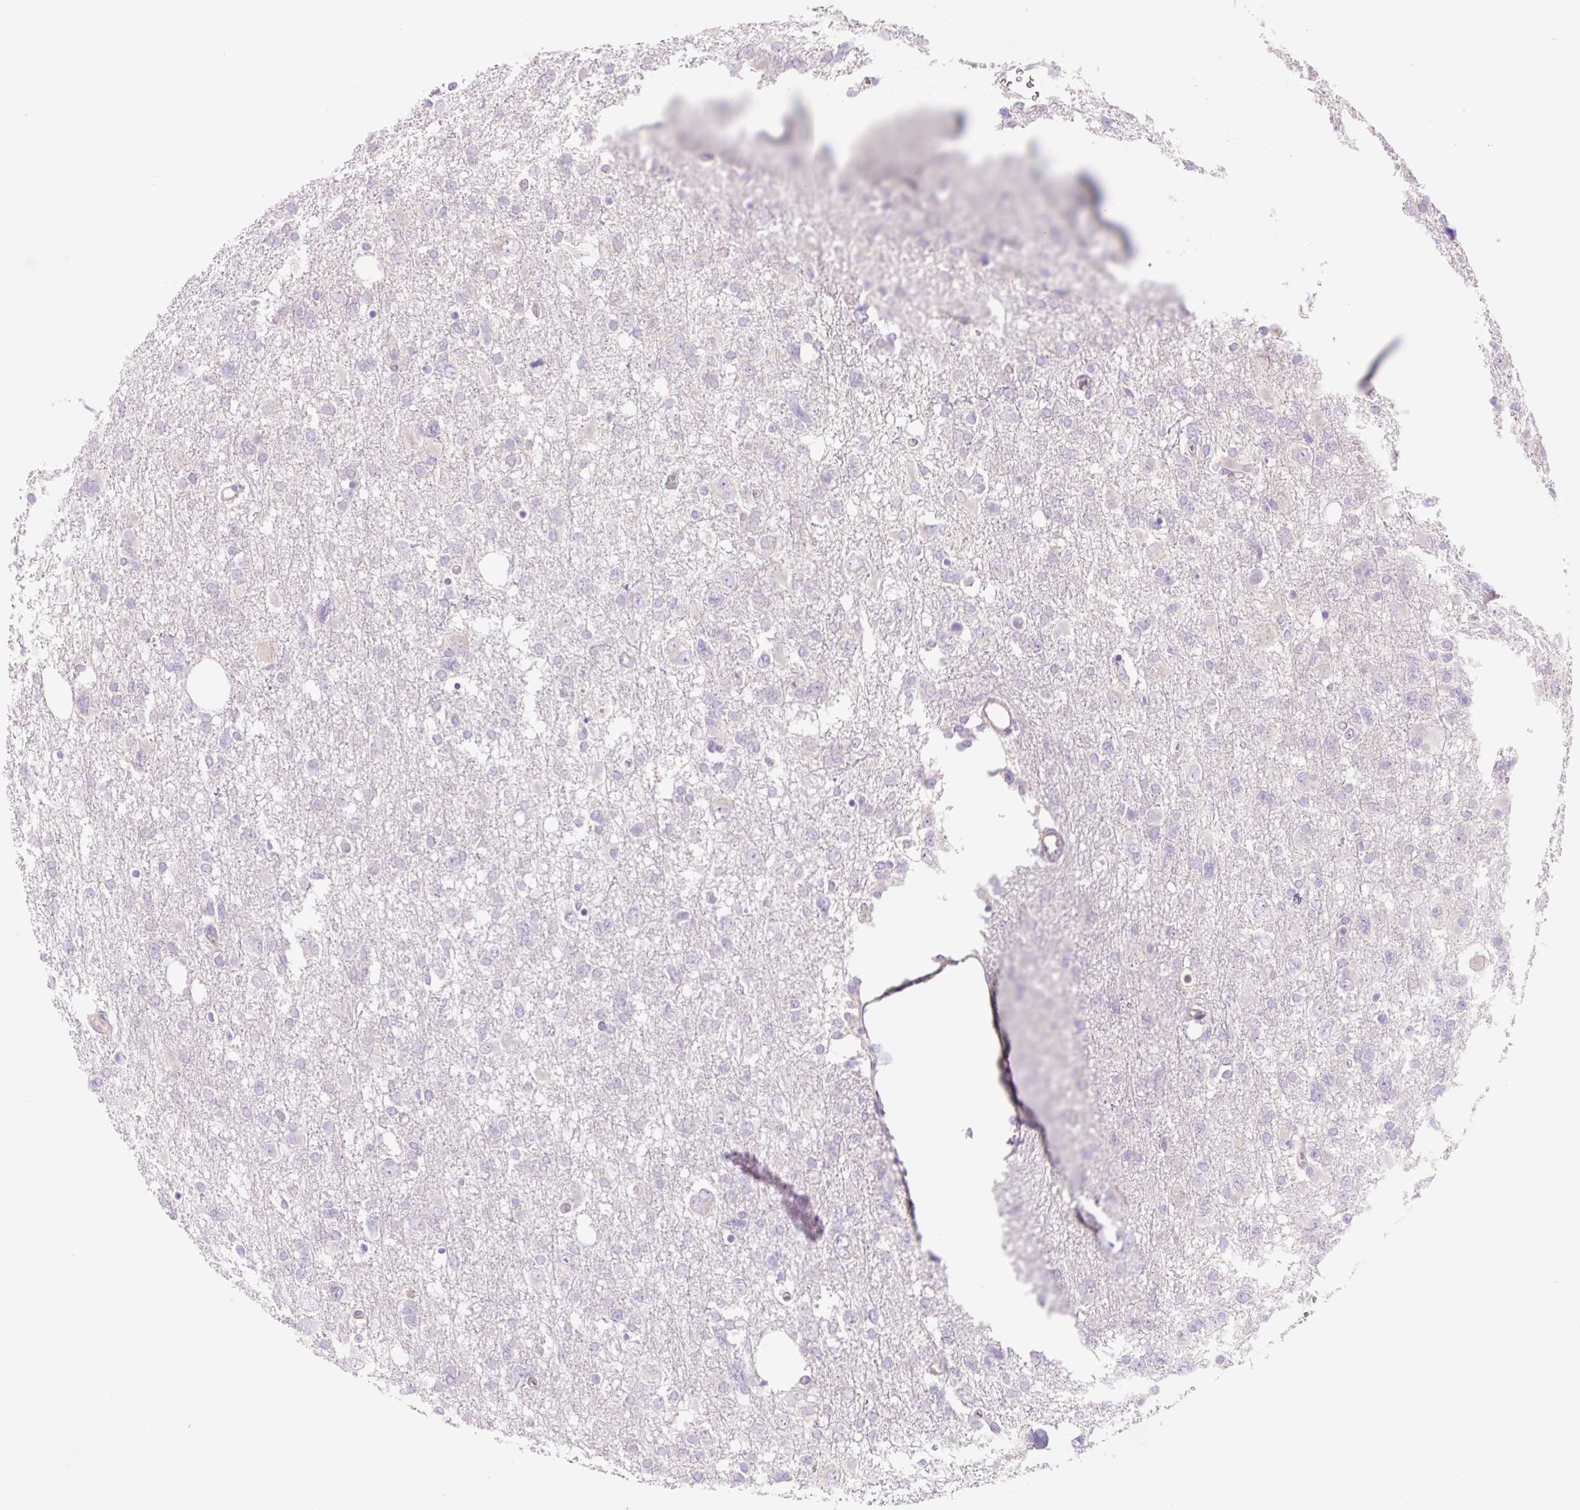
{"staining": {"intensity": "negative", "quantity": "none", "location": "none"}, "tissue": "glioma", "cell_type": "Tumor cells", "image_type": "cancer", "snomed": [{"axis": "morphology", "description": "Glioma, malignant, High grade"}, {"axis": "topography", "description": "Brain"}], "caption": "Immunohistochemistry (IHC) micrograph of neoplastic tissue: human malignant high-grade glioma stained with DAB (3,3'-diaminobenzidine) displays no significant protein expression in tumor cells. (Brightfield microscopy of DAB (3,3'-diaminobenzidine) immunohistochemistry at high magnification).", "gene": "CELF6", "patient": {"sex": "male", "age": 61}}